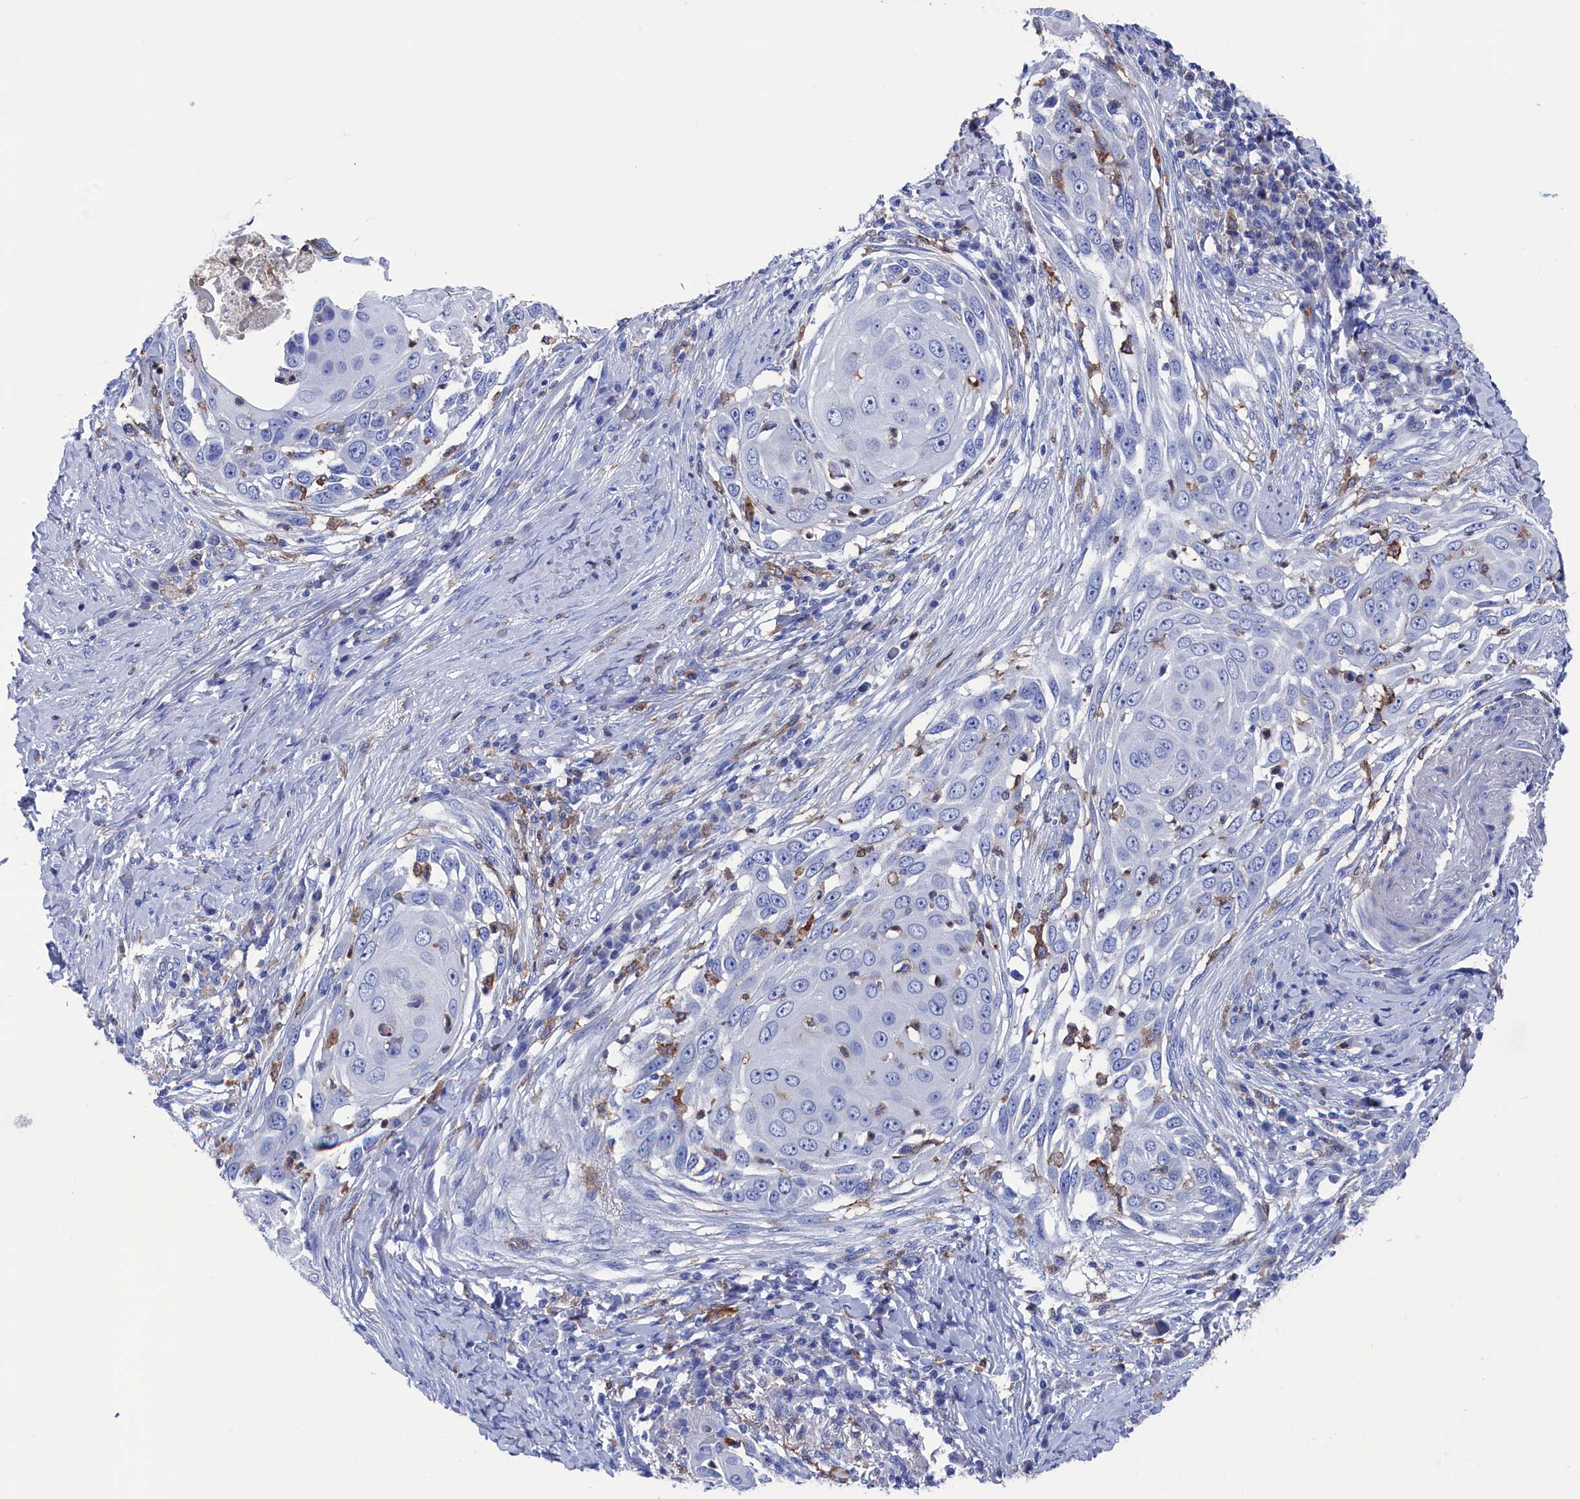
{"staining": {"intensity": "negative", "quantity": "none", "location": "none"}, "tissue": "skin cancer", "cell_type": "Tumor cells", "image_type": "cancer", "snomed": [{"axis": "morphology", "description": "Squamous cell carcinoma, NOS"}, {"axis": "topography", "description": "Skin"}], "caption": "Immunohistochemistry (IHC) photomicrograph of skin squamous cell carcinoma stained for a protein (brown), which exhibits no expression in tumor cells. The staining is performed using DAB brown chromogen with nuclei counter-stained in using hematoxylin.", "gene": "TYROBP", "patient": {"sex": "female", "age": 44}}